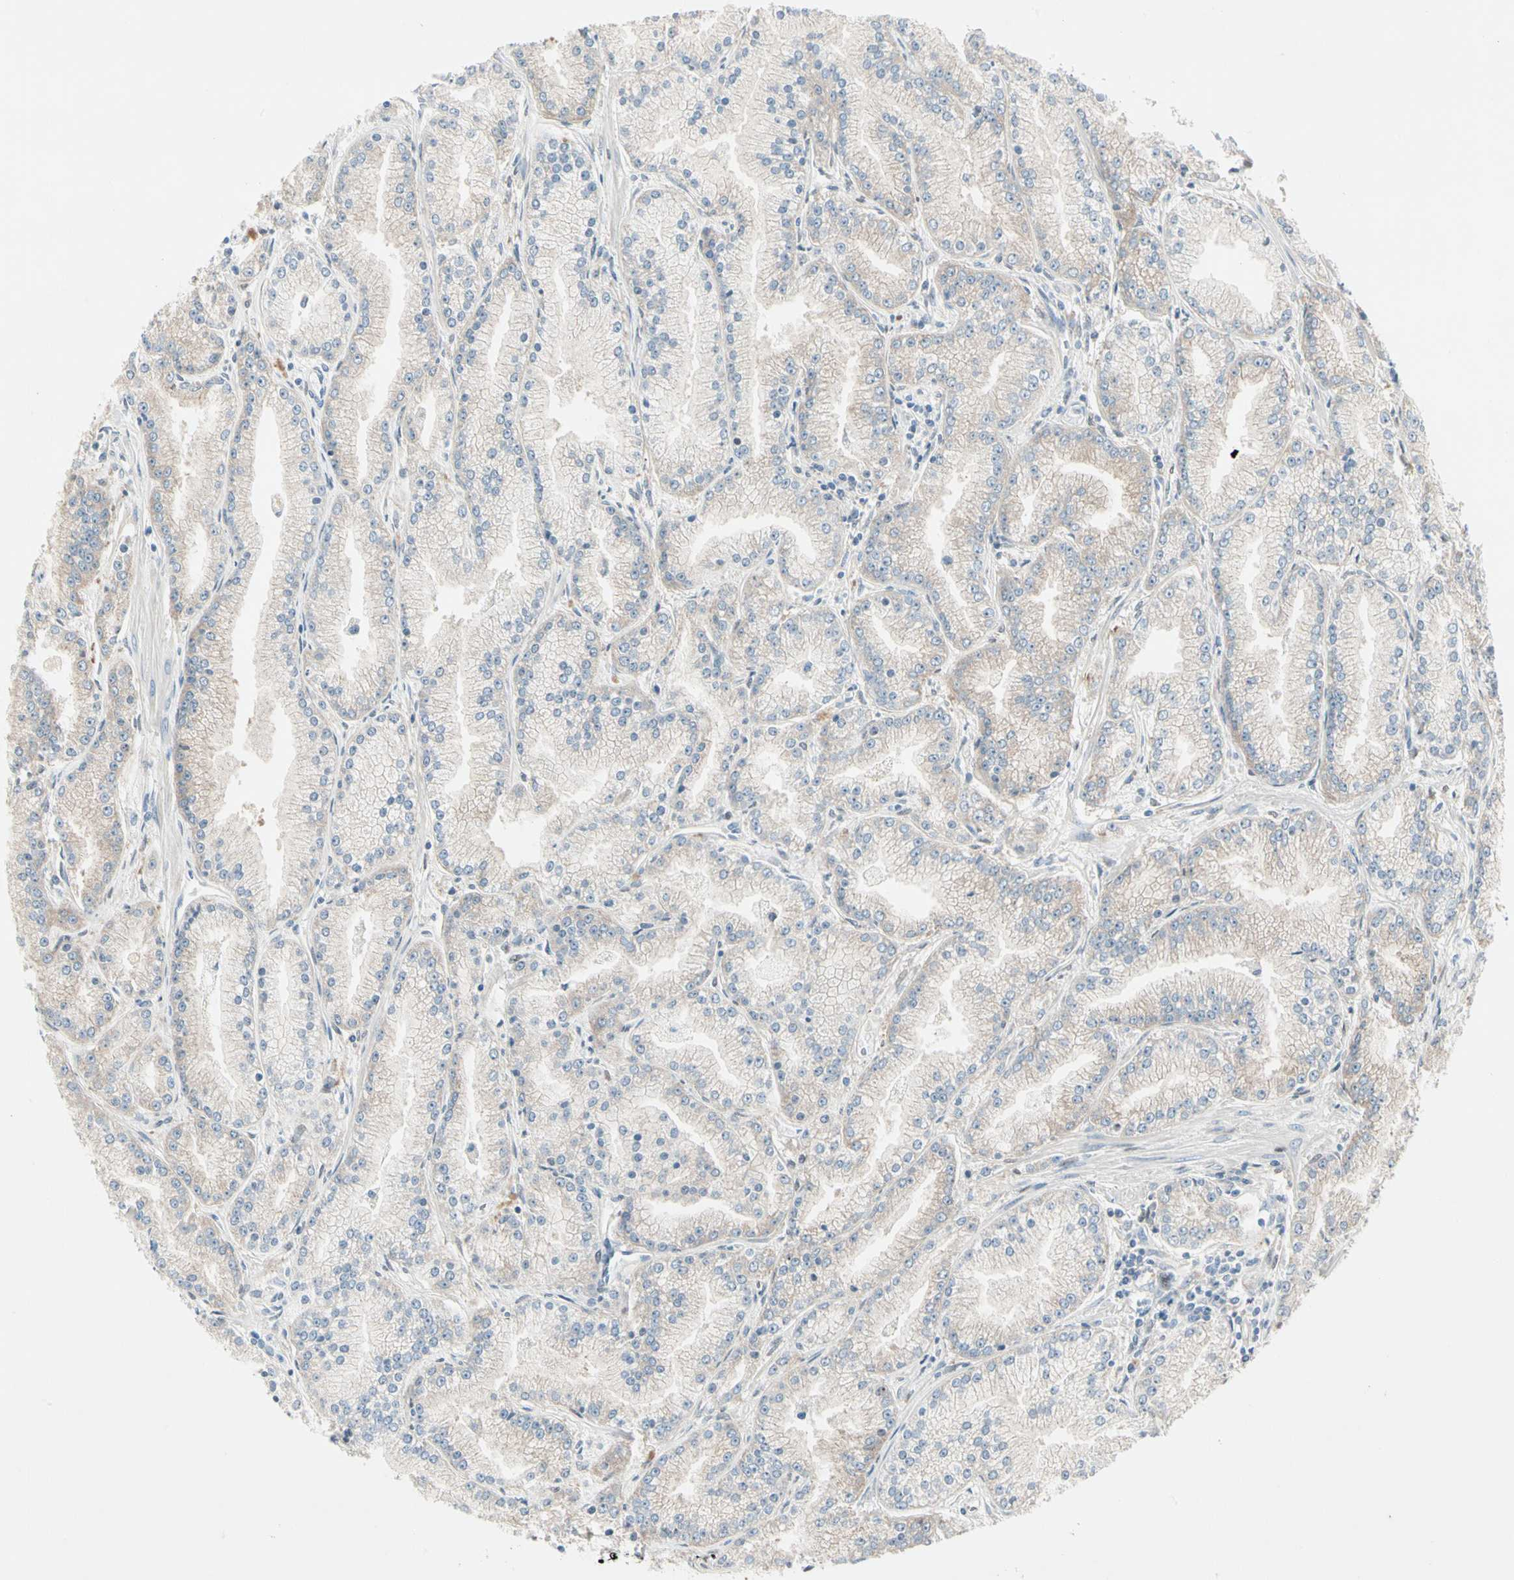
{"staining": {"intensity": "weak", "quantity": "25%-75%", "location": "cytoplasmic/membranous"}, "tissue": "prostate cancer", "cell_type": "Tumor cells", "image_type": "cancer", "snomed": [{"axis": "morphology", "description": "Adenocarcinoma, High grade"}, {"axis": "topography", "description": "Prostate"}], "caption": "This histopathology image demonstrates IHC staining of human prostate cancer (adenocarcinoma (high-grade)), with low weak cytoplasmic/membranous expression in about 25%-75% of tumor cells.", "gene": "IL1R1", "patient": {"sex": "male", "age": 61}}